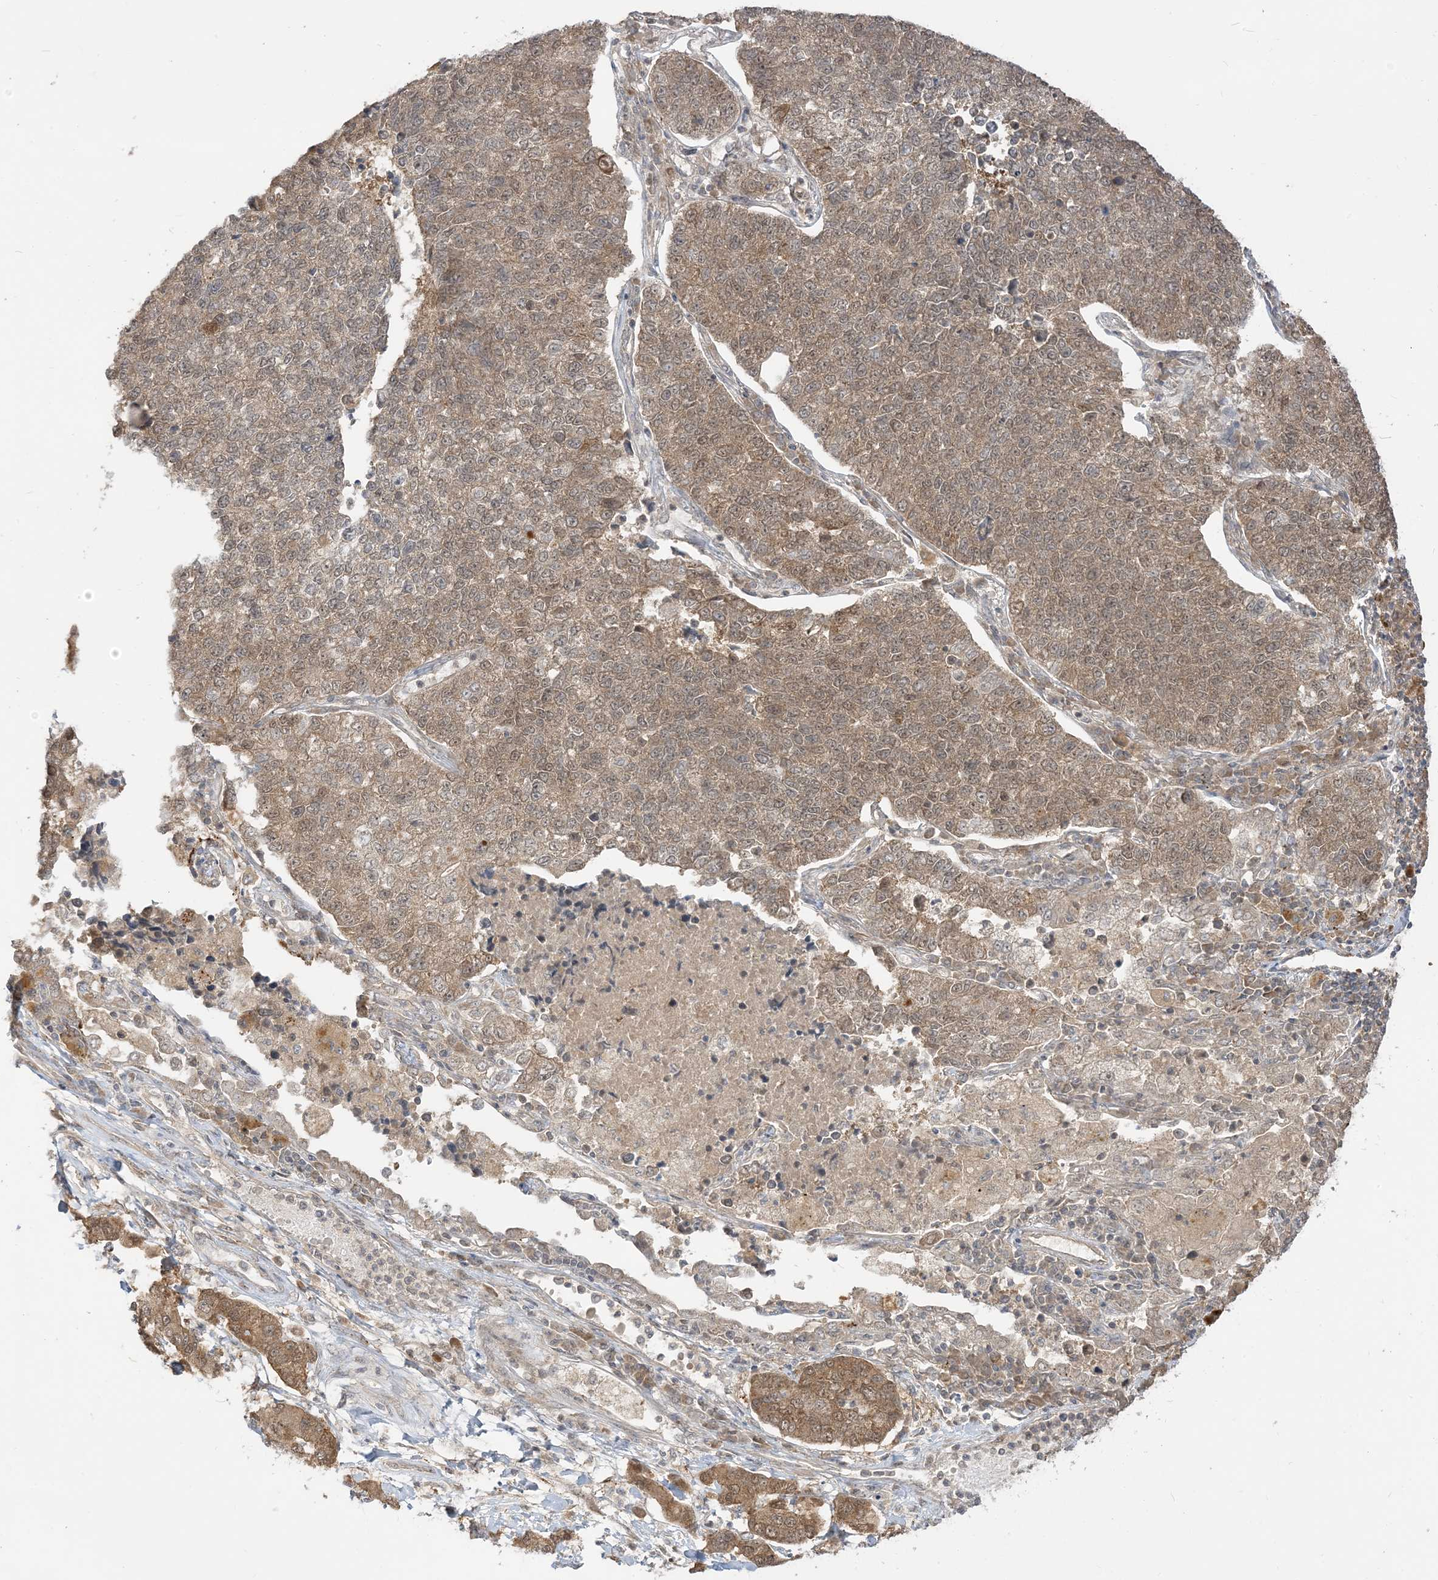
{"staining": {"intensity": "moderate", "quantity": "25%-75%", "location": "cytoplasmic/membranous"}, "tissue": "lung cancer", "cell_type": "Tumor cells", "image_type": "cancer", "snomed": [{"axis": "morphology", "description": "Adenocarcinoma, NOS"}, {"axis": "topography", "description": "Lung"}], "caption": "High-power microscopy captured an immunohistochemistry (IHC) image of lung cancer, revealing moderate cytoplasmic/membranous staining in about 25%-75% of tumor cells.", "gene": "TBCC", "patient": {"sex": "male", "age": 49}}